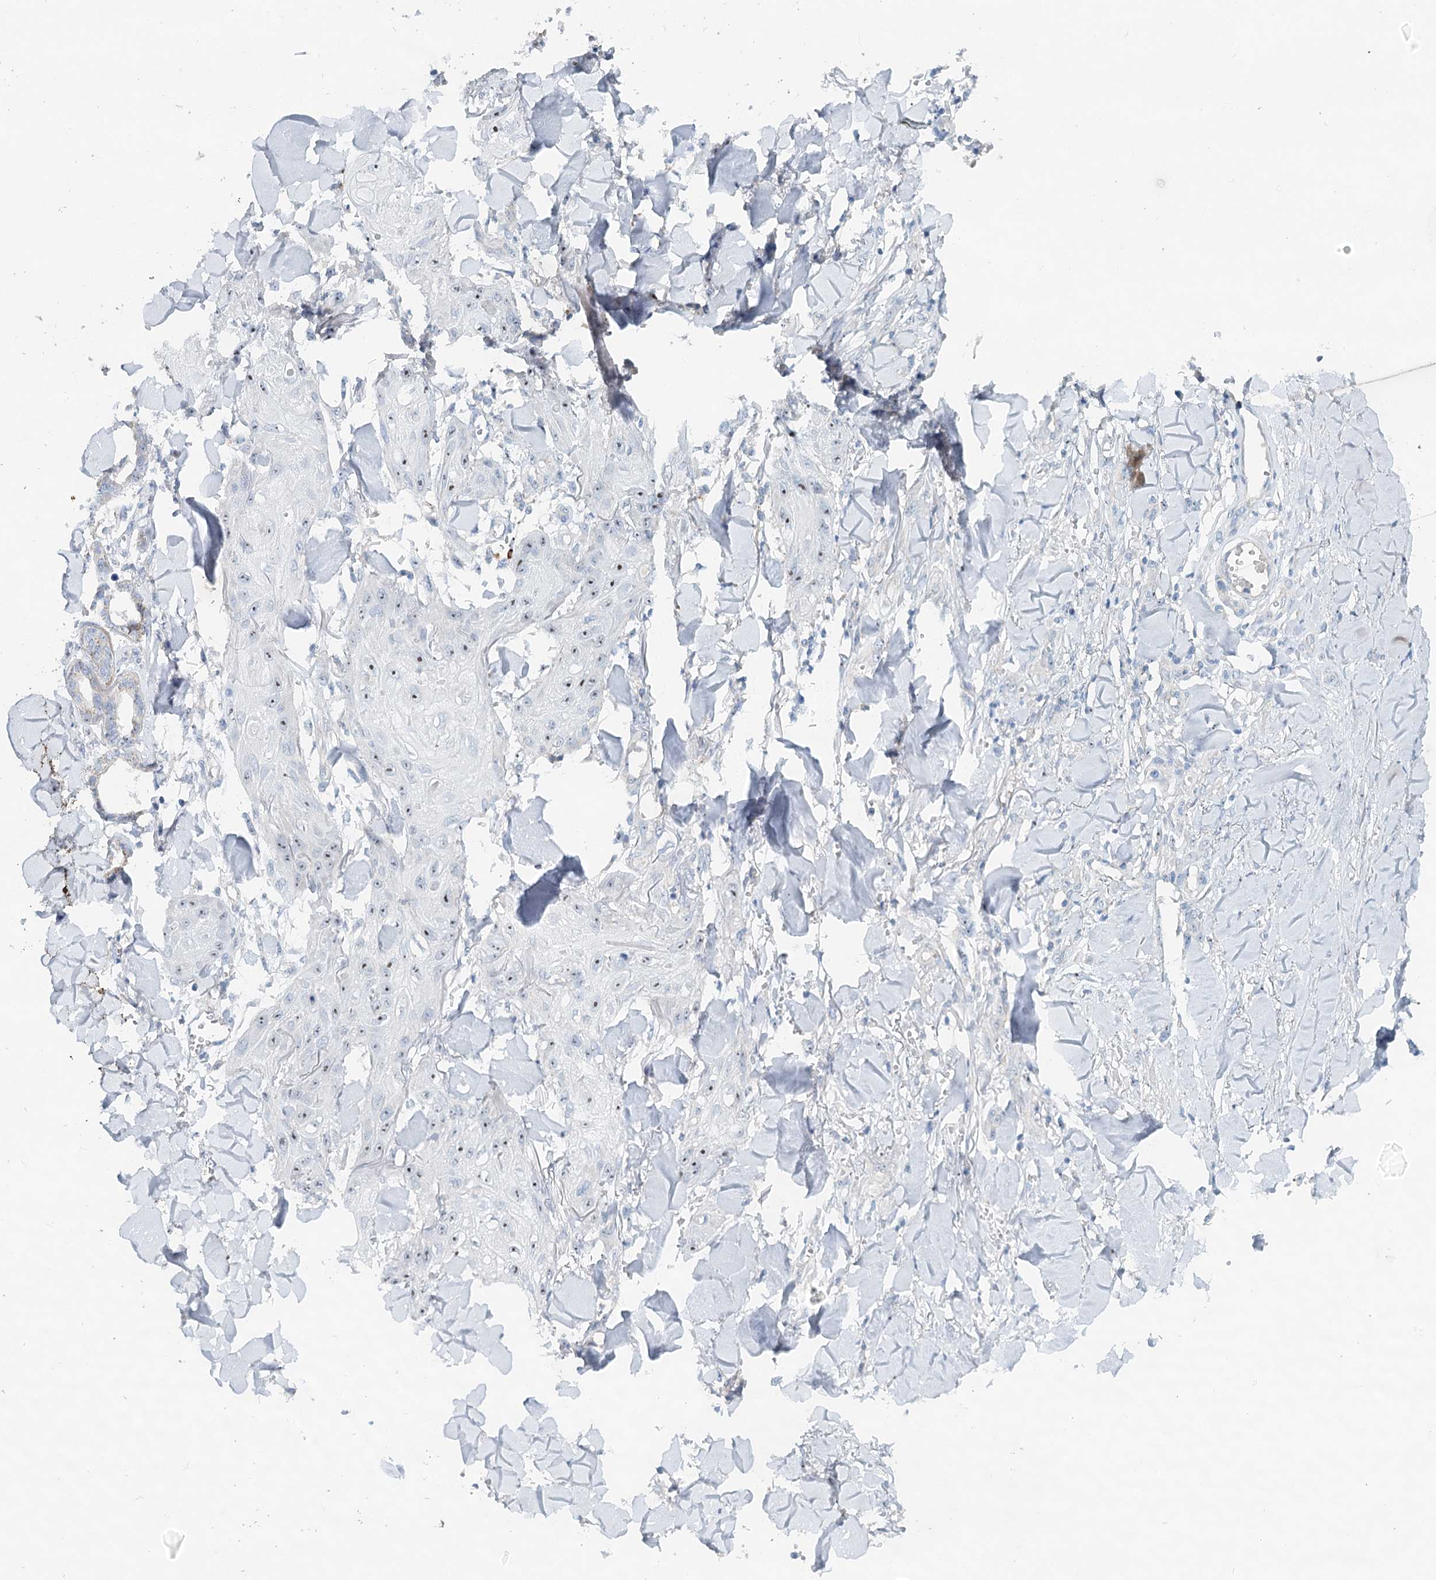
{"staining": {"intensity": "negative", "quantity": "none", "location": "none"}, "tissue": "skin cancer", "cell_type": "Tumor cells", "image_type": "cancer", "snomed": [{"axis": "morphology", "description": "Squamous cell carcinoma, NOS"}, {"axis": "topography", "description": "Skin"}], "caption": "Immunohistochemical staining of human skin squamous cell carcinoma shows no significant positivity in tumor cells.", "gene": "RBM43", "patient": {"sex": "male", "age": 74}}